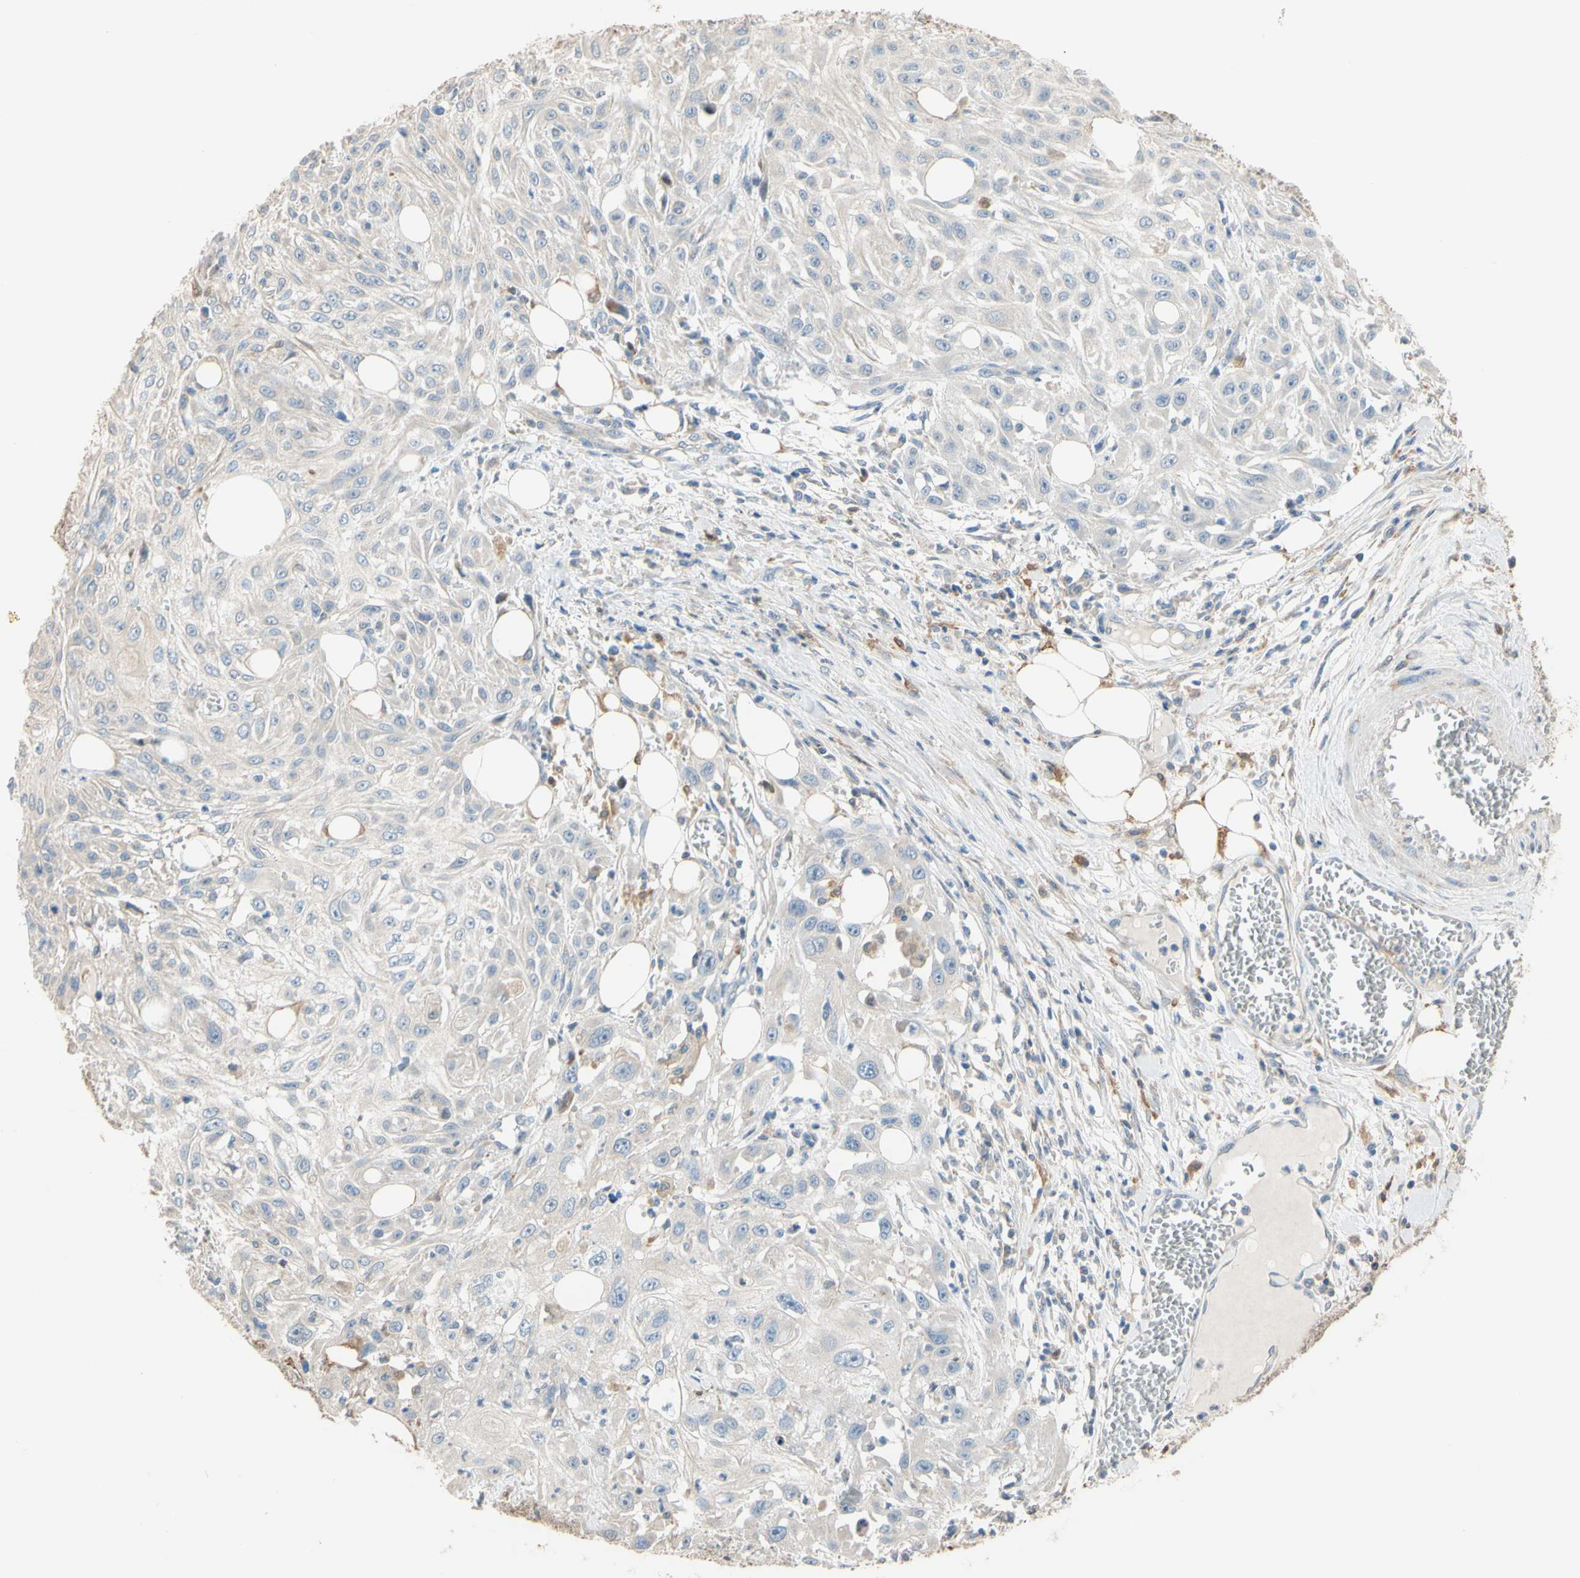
{"staining": {"intensity": "negative", "quantity": "none", "location": "none"}, "tissue": "skin cancer", "cell_type": "Tumor cells", "image_type": "cancer", "snomed": [{"axis": "morphology", "description": "Squamous cell carcinoma, NOS"}, {"axis": "topography", "description": "Skin"}], "caption": "The histopathology image reveals no staining of tumor cells in squamous cell carcinoma (skin). (Immunohistochemistry, brightfield microscopy, high magnification).", "gene": "ALDH1A2", "patient": {"sex": "male", "age": 75}}